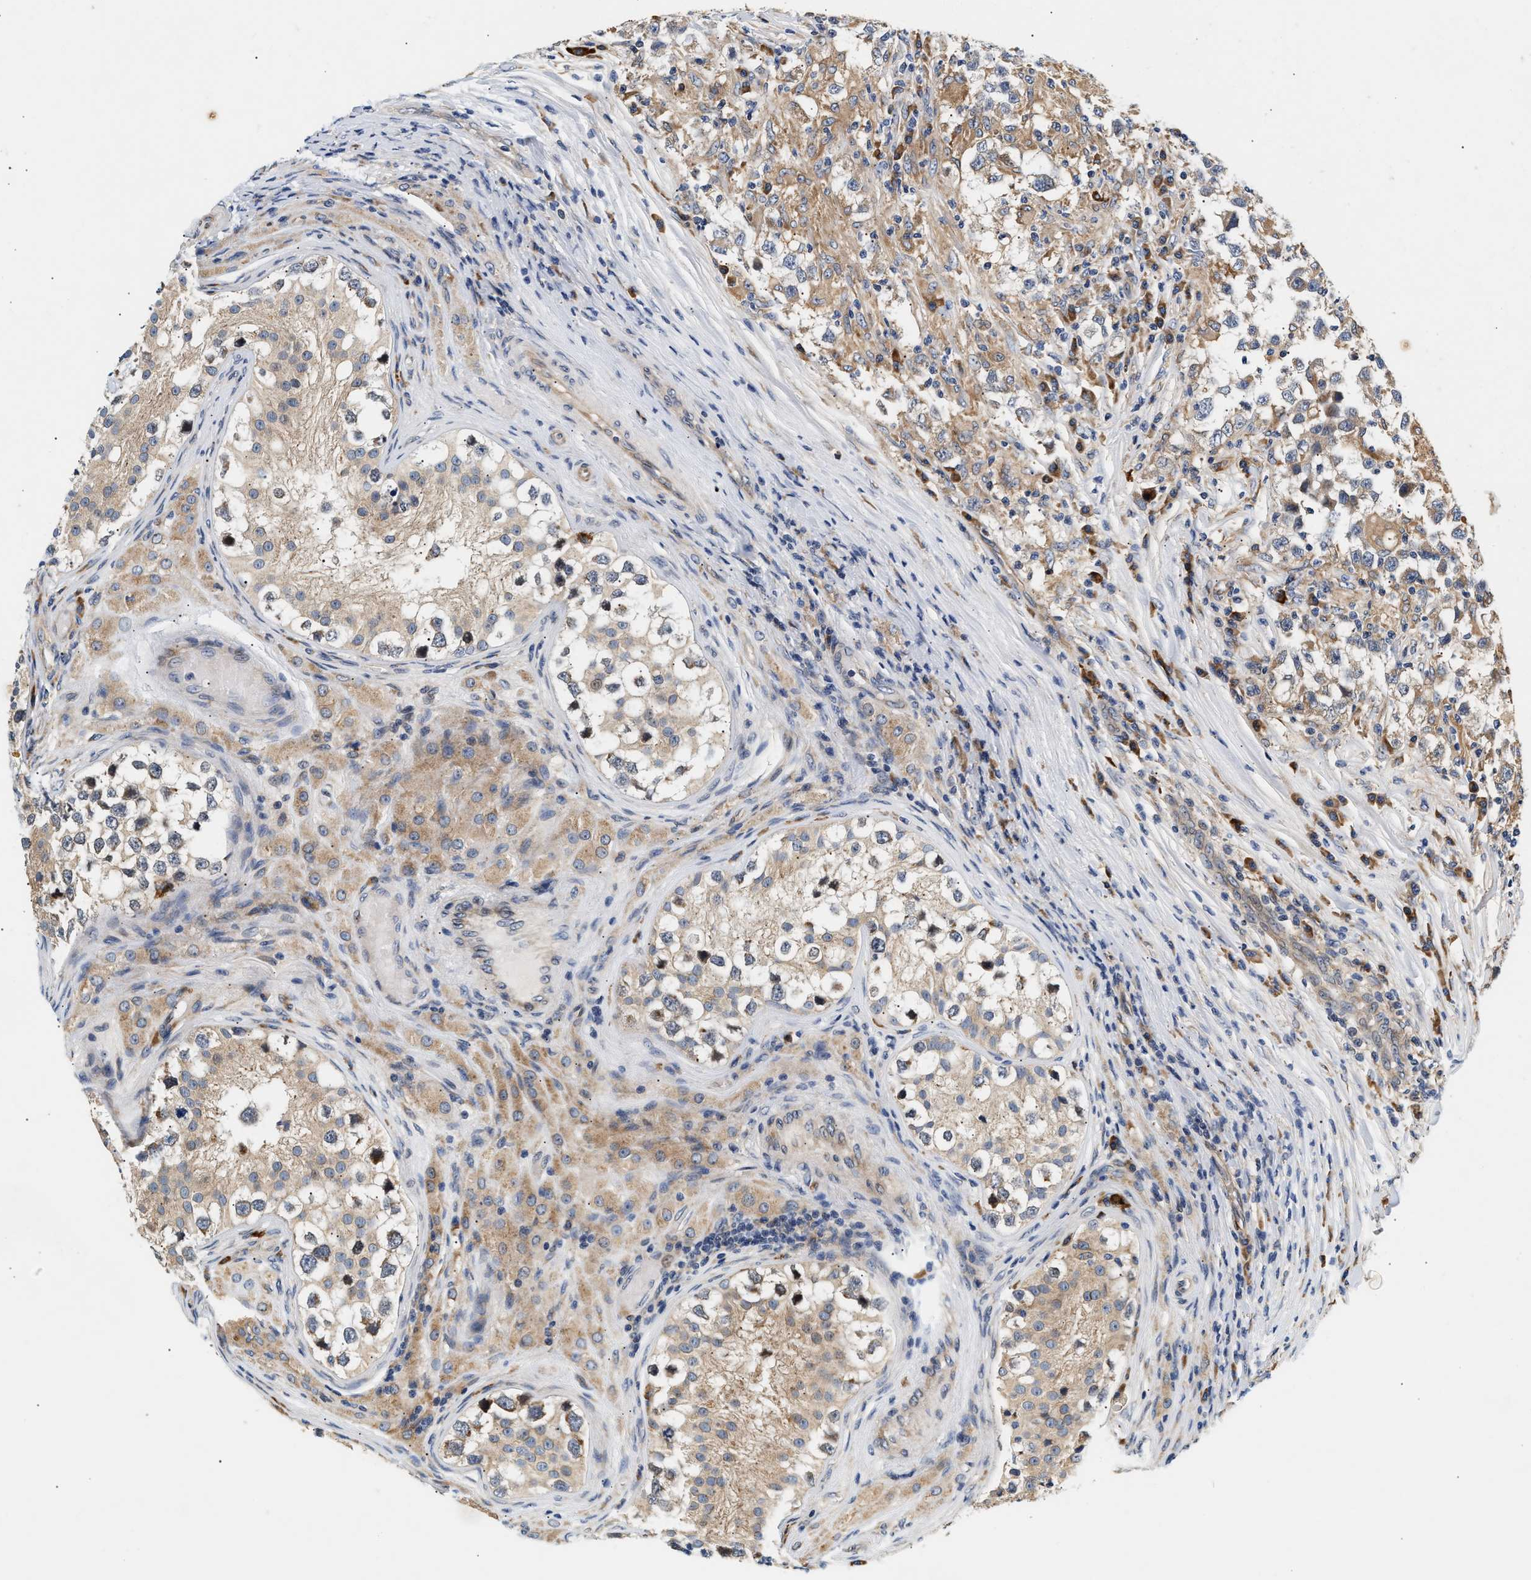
{"staining": {"intensity": "weak", "quantity": "25%-75%", "location": "cytoplasmic/membranous"}, "tissue": "testis cancer", "cell_type": "Tumor cells", "image_type": "cancer", "snomed": [{"axis": "morphology", "description": "Carcinoma, Embryonal, NOS"}, {"axis": "topography", "description": "Testis"}], "caption": "A photomicrograph showing weak cytoplasmic/membranous staining in about 25%-75% of tumor cells in testis cancer (embryonal carcinoma), as visualized by brown immunohistochemical staining.", "gene": "IFT74", "patient": {"sex": "male", "age": 21}}